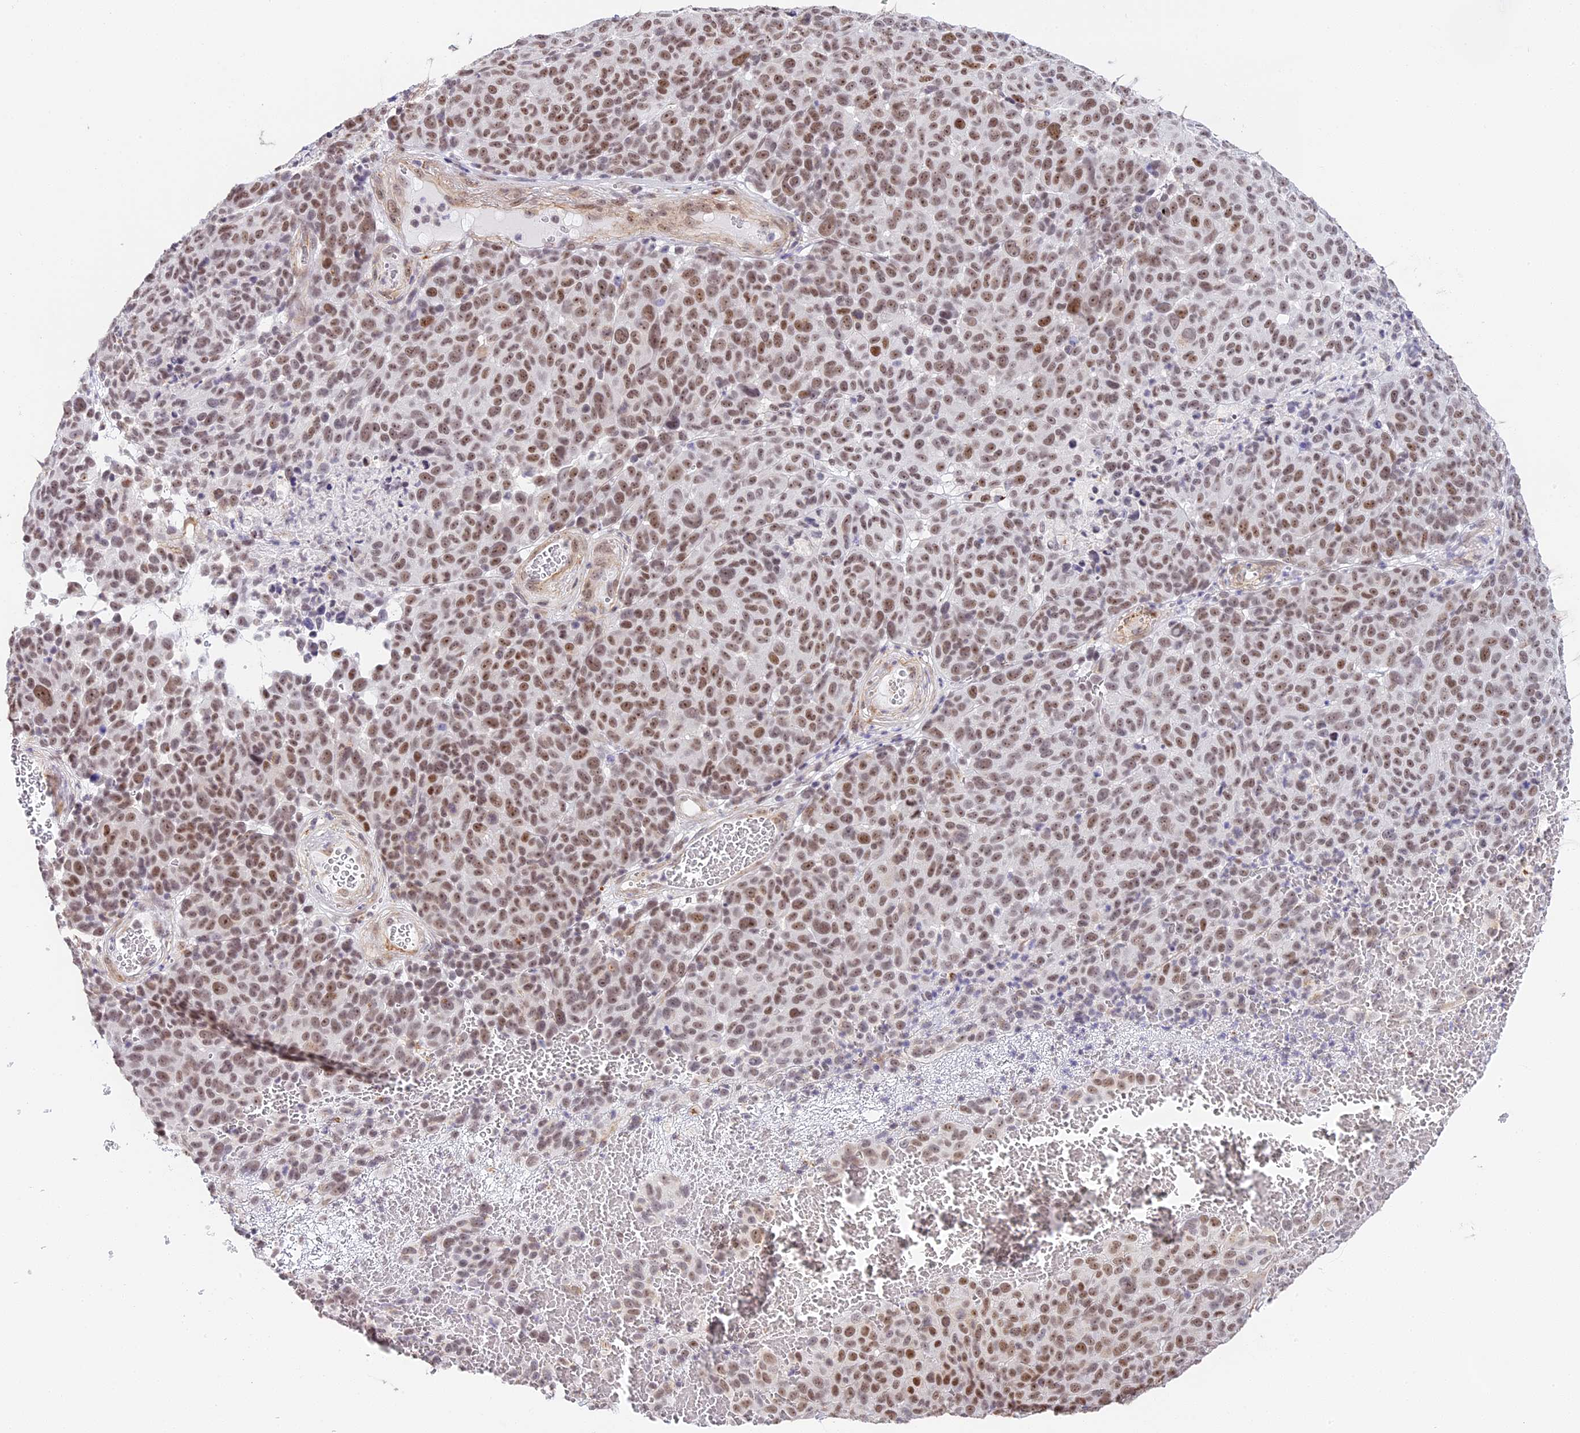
{"staining": {"intensity": "moderate", "quantity": ">75%", "location": "nuclear"}, "tissue": "melanoma", "cell_type": "Tumor cells", "image_type": "cancer", "snomed": [{"axis": "morphology", "description": "Malignant melanoma, NOS"}, {"axis": "topography", "description": "Skin"}], "caption": "Moderate nuclear protein staining is present in about >75% of tumor cells in melanoma. (brown staining indicates protein expression, while blue staining denotes nuclei).", "gene": "HEATR5B", "patient": {"sex": "male", "age": 49}}